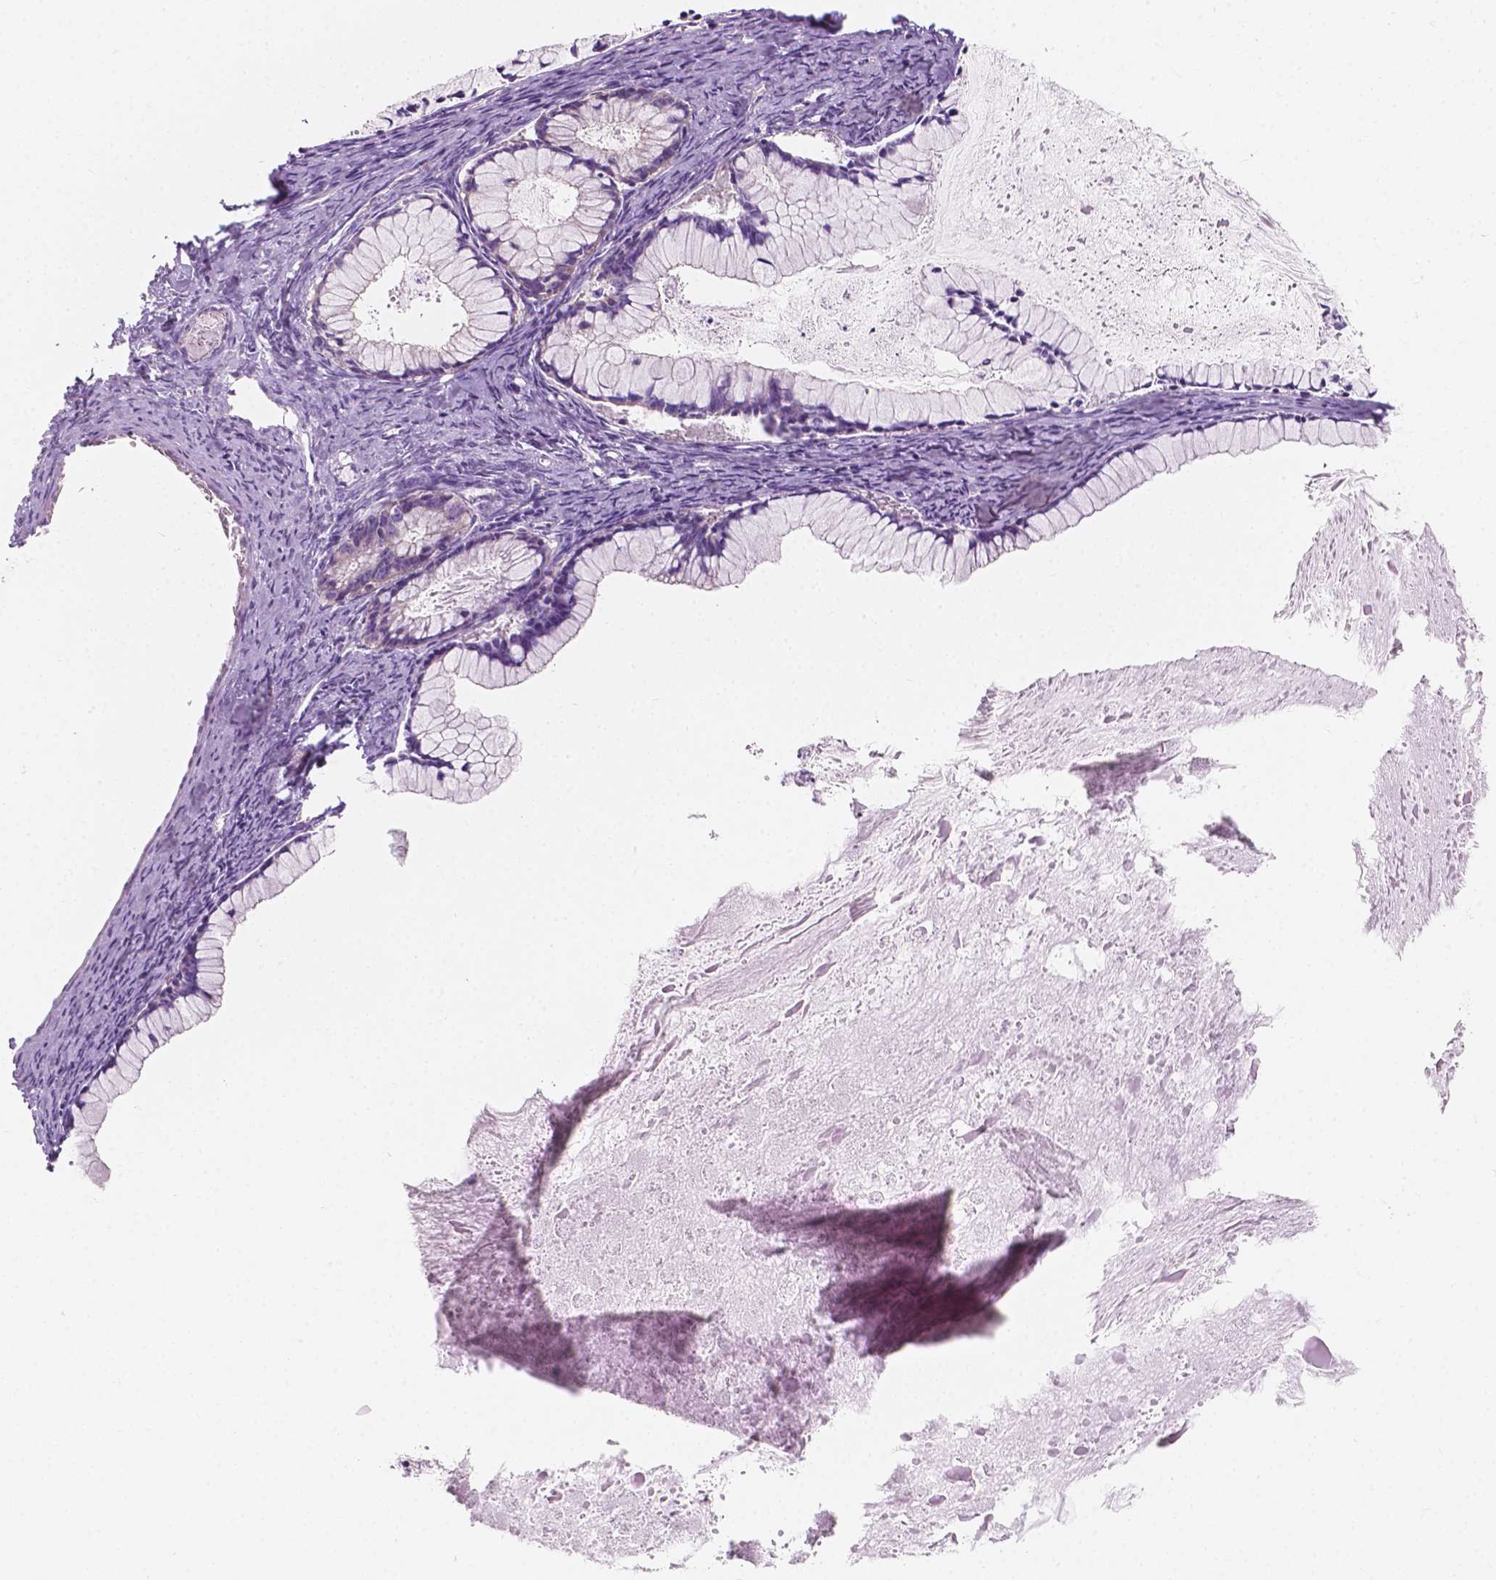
{"staining": {"intensity": "negative", "quantity": "none", "location": "none"}, "tissue": "ovarian cancer", "cell_type": "Tumor cells", "image_type": "cancer", "snomed": [{"axis": "morphology", "description": "Cystadenocarcinoma, mucinous, NOS"}, {"axis": "topography", "description": "Ovary"}], "caption": "High magnification brightfield microscopy of ovarian cancer stained with DAB (brown) and counterstained with hematoxylin (blue): tumor cells show no significant staining.", "gene": "SIRT2", "patient": {"sex": "female", "age": 41}}